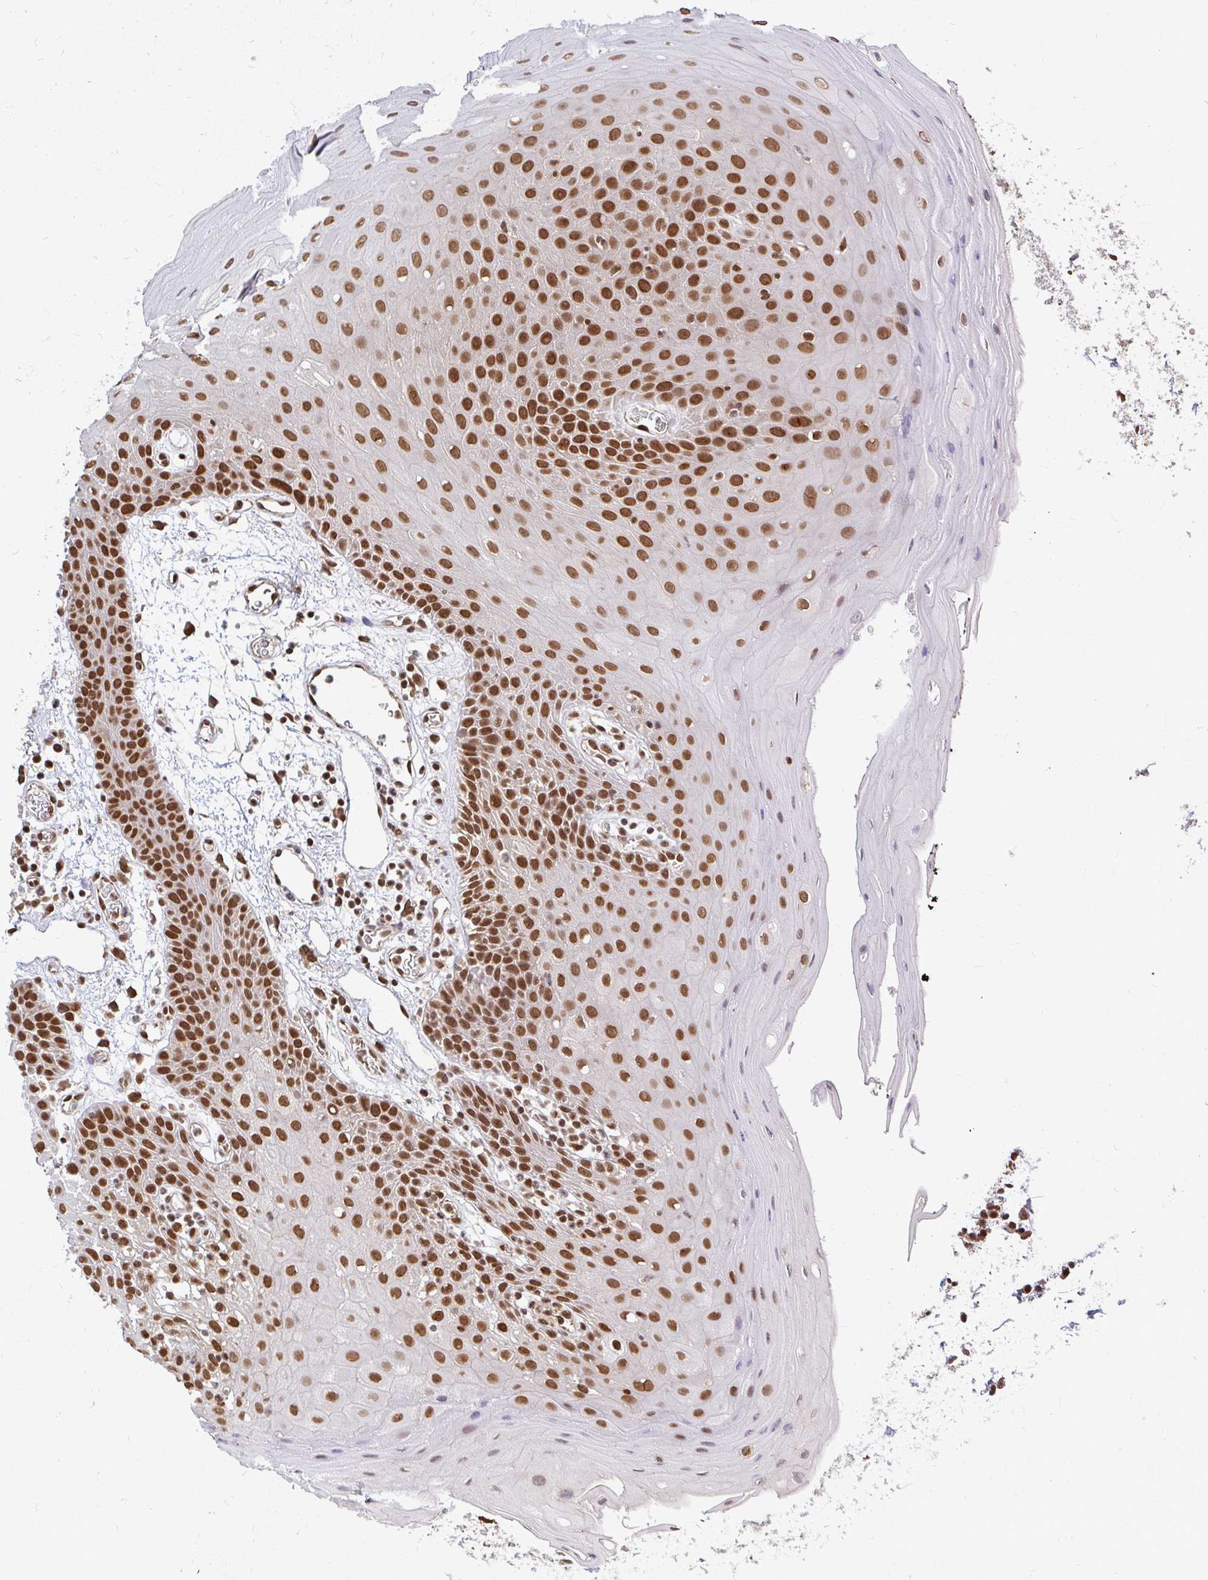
{"staining": {"intensity": "strong", "quantity": ">75%", "location": "cytoplasmic/membranous,nuclear"}, "tissue": "oral mucosa", "cell_type": "Squamous epithelial cells", "image_type": "normal", "snomed": [{"axis": "morphology", "description": "Normal tissue, NOS"}, {"axis": "topography", "description": "Oral tissue"}], "caption": "About >75% of squamous epithelial cells in normal human oral mucosa exhibit strong cytoplasmic/membranous,nuclear protein positivity as visualized by brown immunohistochemical staining.", "gene": "XPO1", "patient": {"sex": "female", "age": 59}}